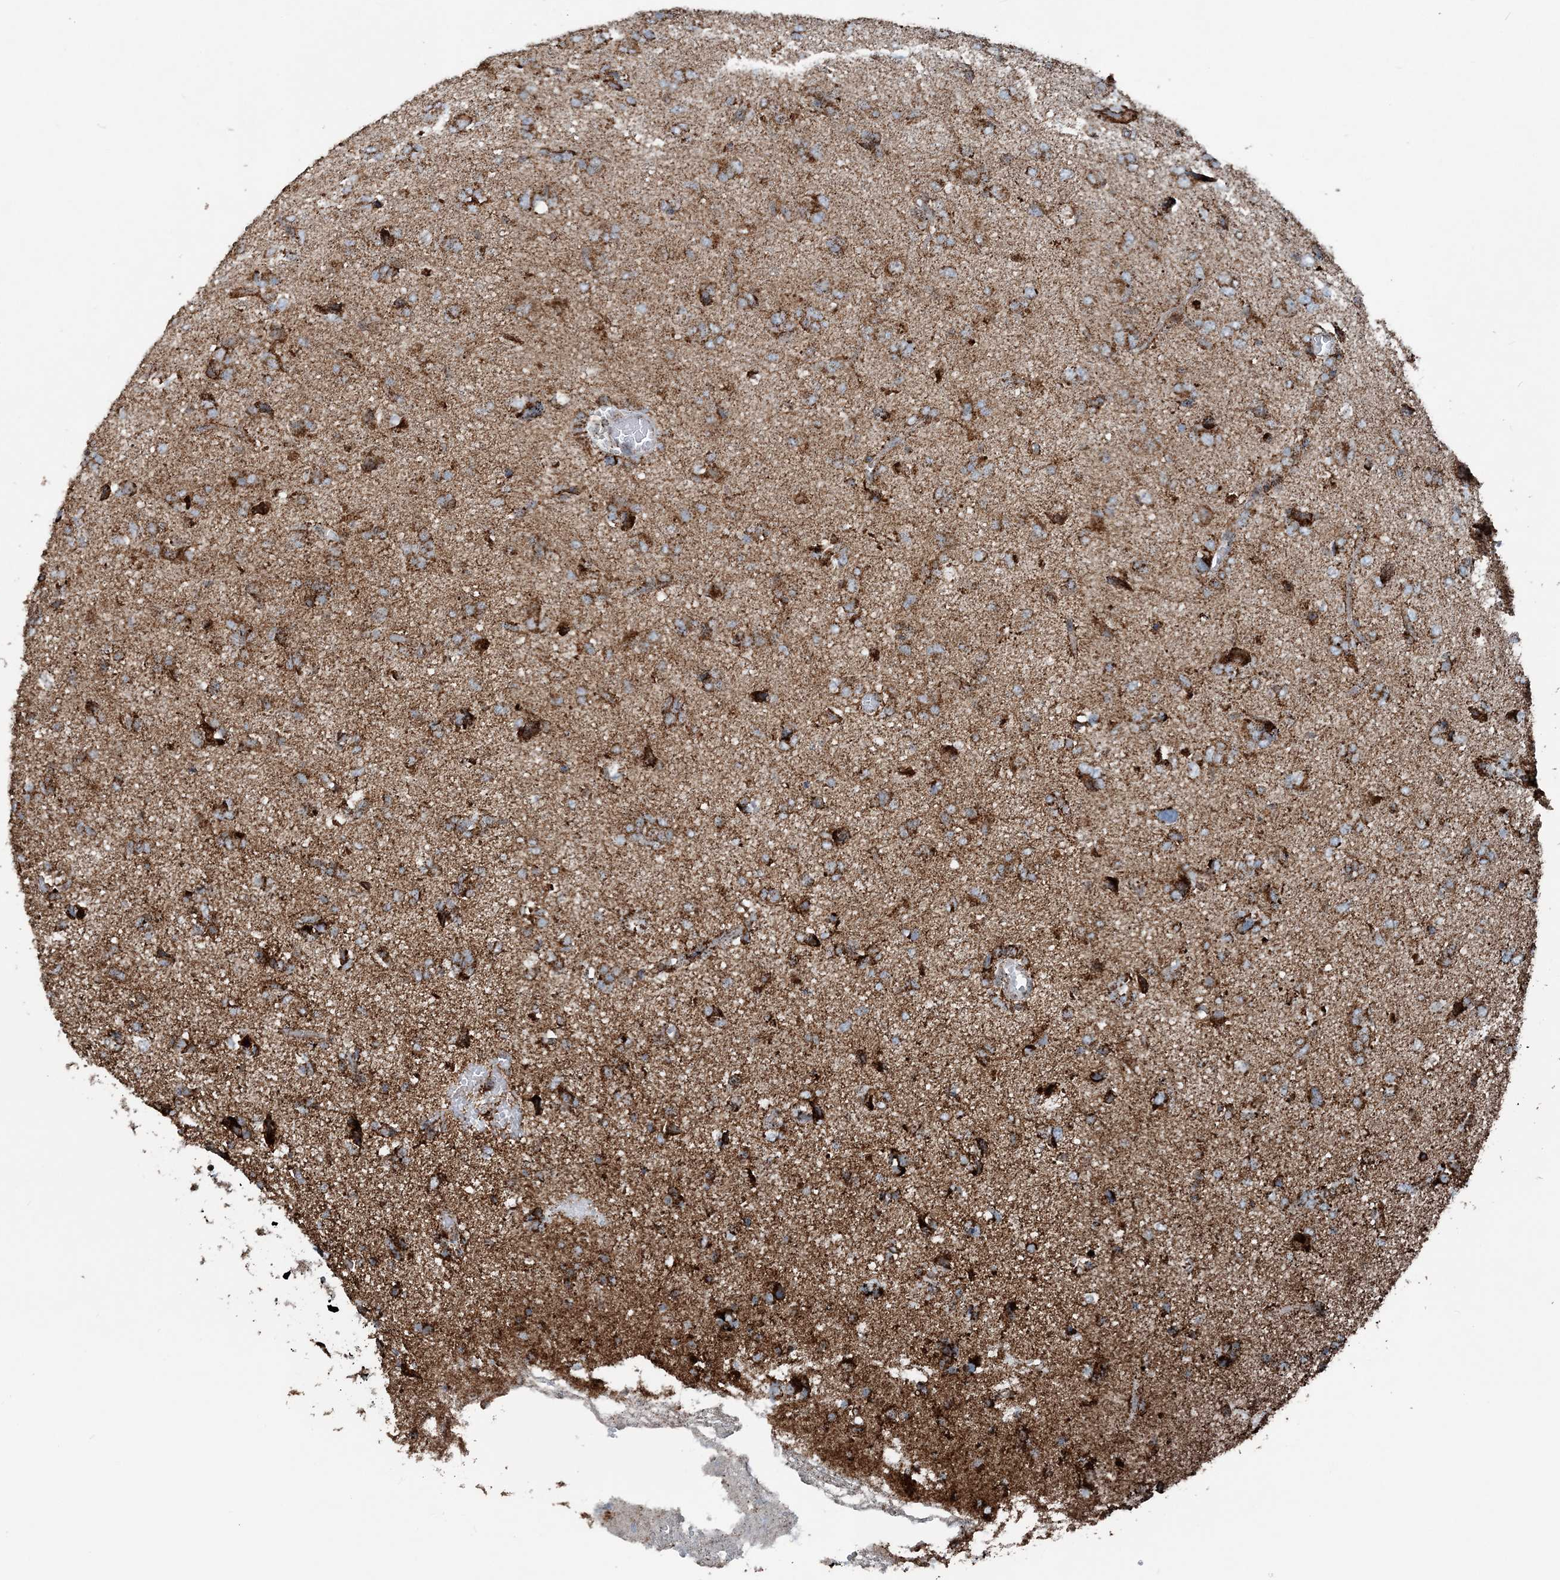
{"staining": {"intensity": "strong", "quantity": ">75%", "location": "cytoplasmic/membranous"}, "tissue": "glioma", "cell_type": "Tumor cells", "image_type": "cancer", "snomed": [{"axis": "morphology", "description": "Glioma, malignant, High grade"}, {"axis": "topography", "description": "Brain"}], "caption": "IHC of human glioma demonstrates high levels of strong cytoplasmic/membranous expression in about >75% of tumor cells.", "gene": "SUCLG1", "patient": {"sex": "female", "age": 59}}